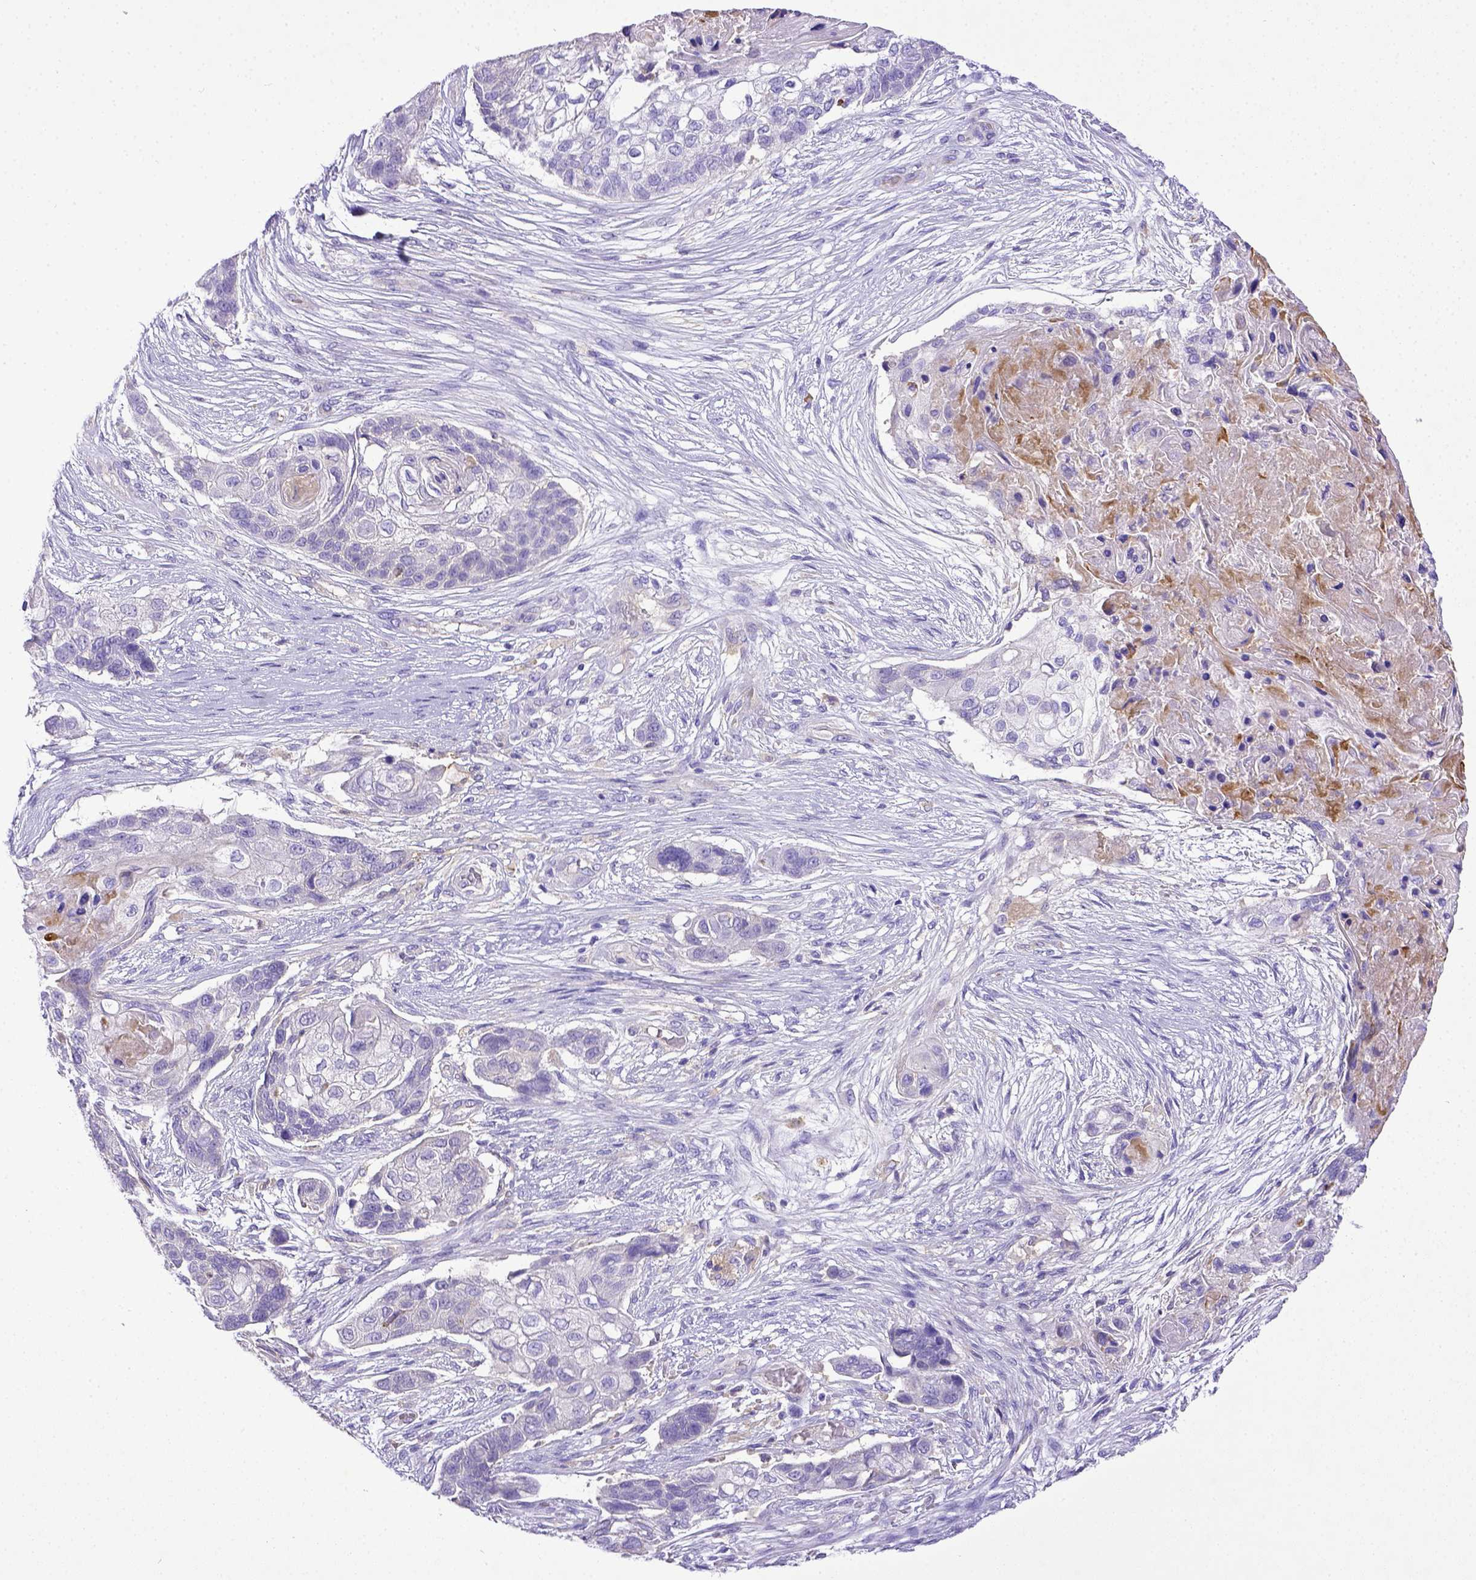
{"staining": {"intensity": "negative", "quantity": "none", "location": "none"}, "tissue": "lung cancer", "cell_type": "Tumor cells", "image_type": "cancer", "snomed": [{"axis": "morphology", "description": "Squamous cell carcinoma, NOS"}, {"axis": "topography", "description": "Lung"}], "caption": "The image demonstrates no staining of tumor cells in lung squamous cell carcinoma. The staining is performed using DAB brown chromogen with nuclei counter-stained in using hematoxylin.", "gene": "CD40", "patient": {"sex": "male", "age": 69}}